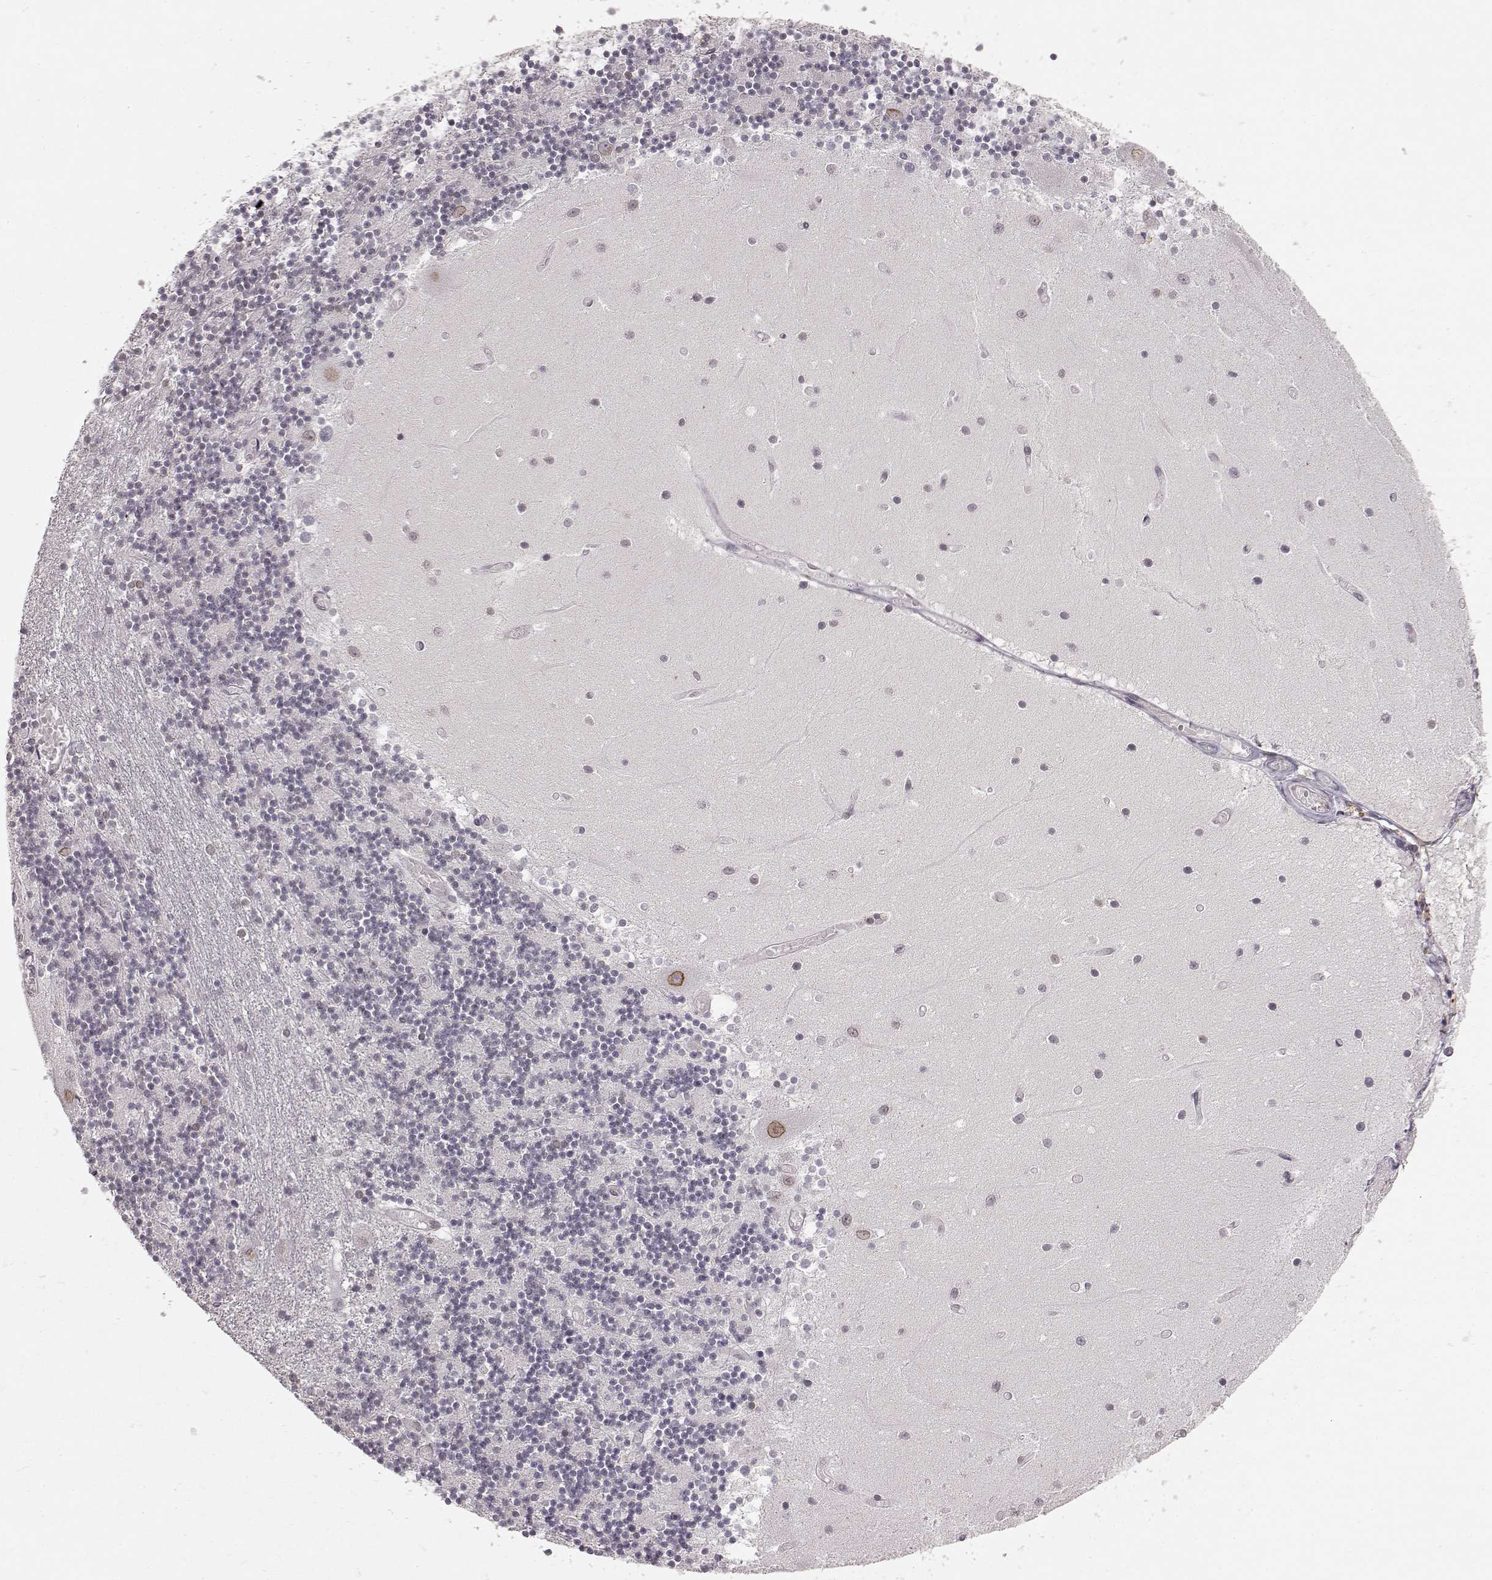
{"staining": {"intensity": "weak", "quantity": "<25%", "location": "cytoplasmic/membranous,nuclear"}, "tissue": "cerebellum", "cell_type": "Cells in granular layer", "image_type": "normal", "snomed": [{"axis": "morphology", "description": "Normal tissue, NOS"}, {"axis": "topography", "description": "Cerebellum"}], "caption": "DAB immunohistochemical staining of benign human cerebellum shows no significant positivity in cells in granular layer. Nuclei are stained in blue.", "gene": "DCAF12", "patient": {"sex": "female", "age": 28}}